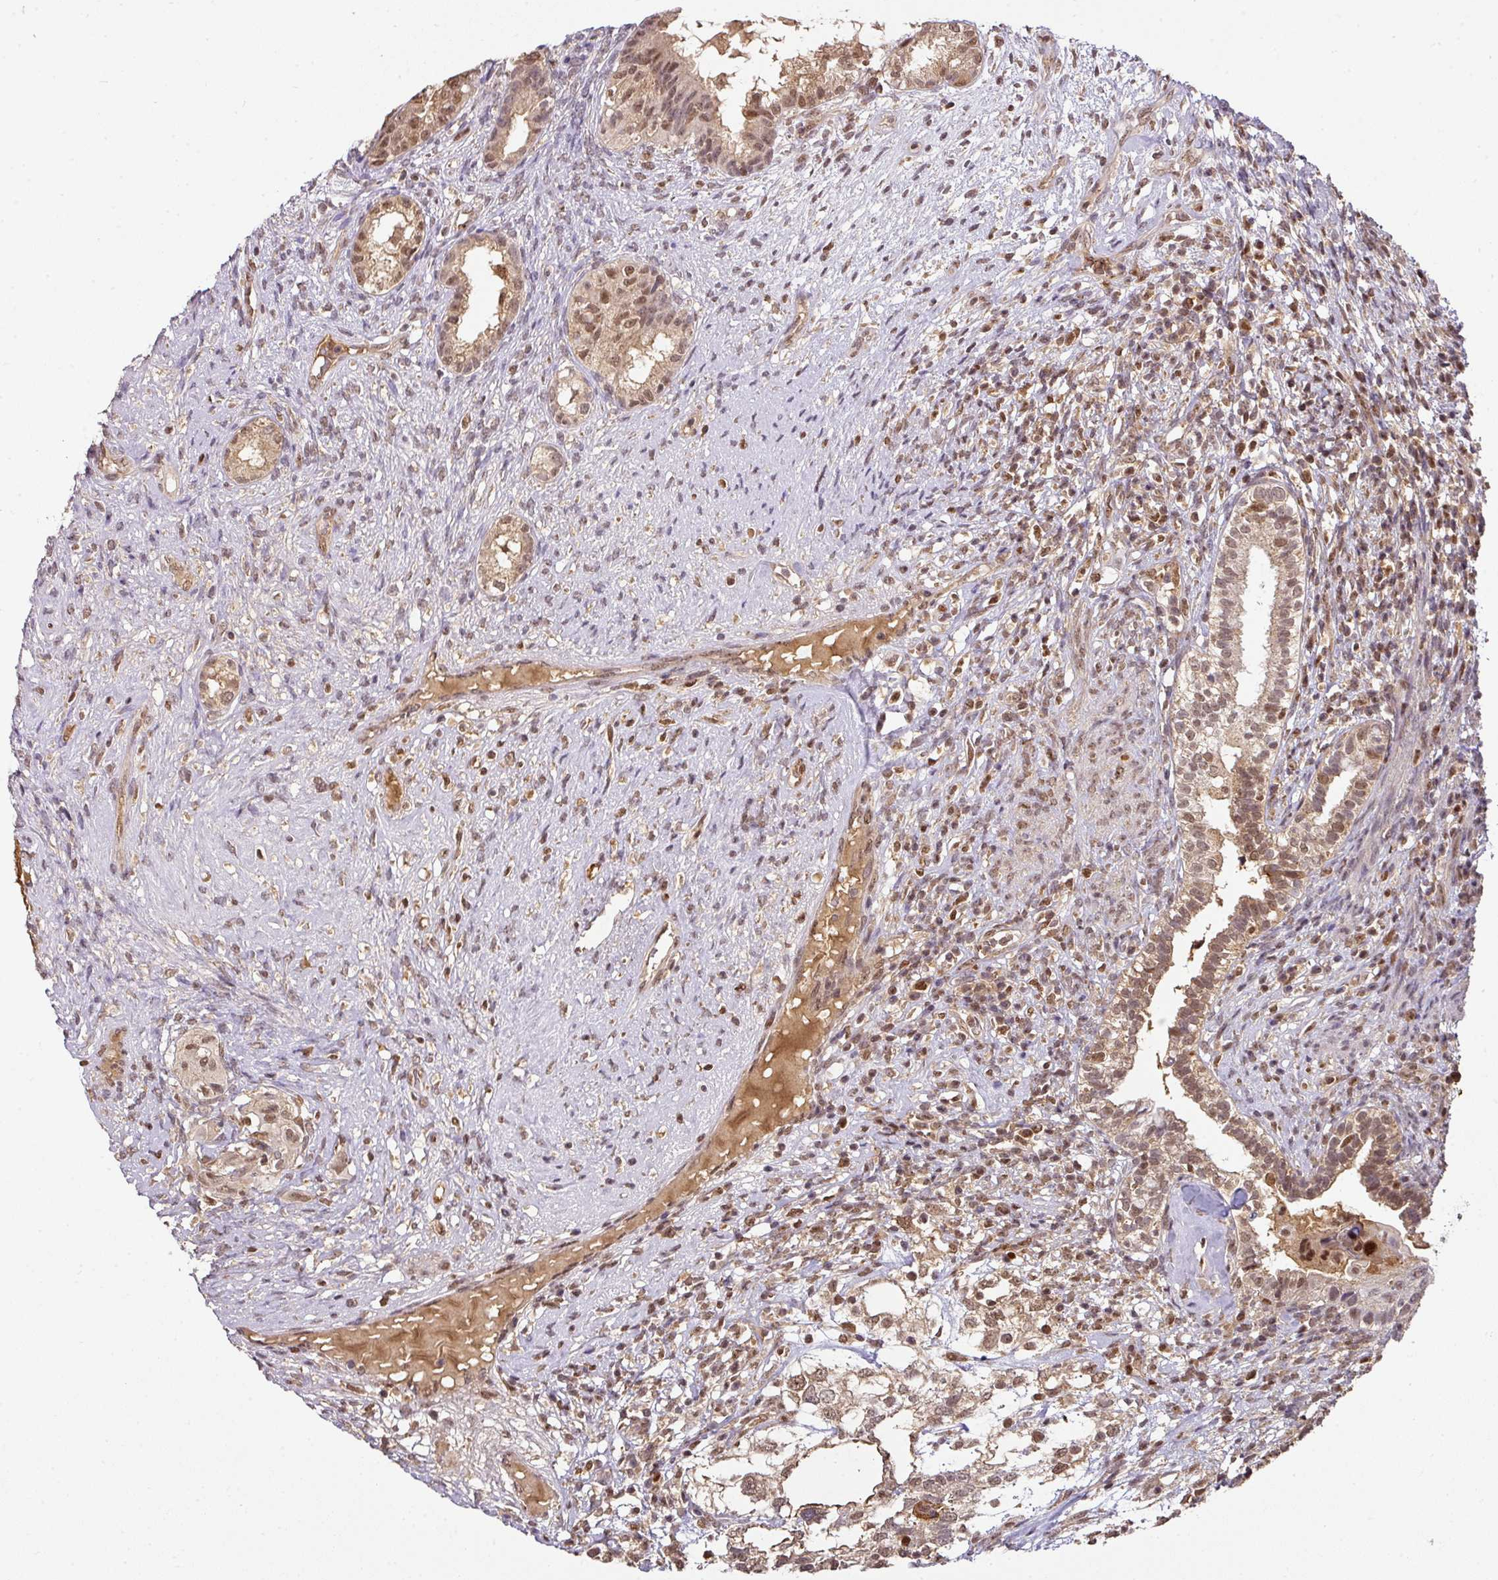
{"staining": {"intensity": "moderate", "quantity": ">75%", "location": "cytoplasmic/membranous,nuclear"}, "tissue": "testis cancer", "cell_type": "Tumor cells", "image_type": "cancer", "snomed": [{"axis": "morphology", "description": "Seminoma, NOS"}, {"axis": "morphology", "description": "Carcinoma, Embryonal, NOS"}, {"axis": "topography", "description": "Testis"}], "caption": "Immunohistochemistry (IHC) micrograph of human testis seminoma stained for a protein (brown), which demonstrates medium levels of moderate cytoplasmic/membranous and nuclear positivity in approximately >75% of tumor cells.", "gene": "RANBP9", "patient": {"sex": "male", "age": 41}}